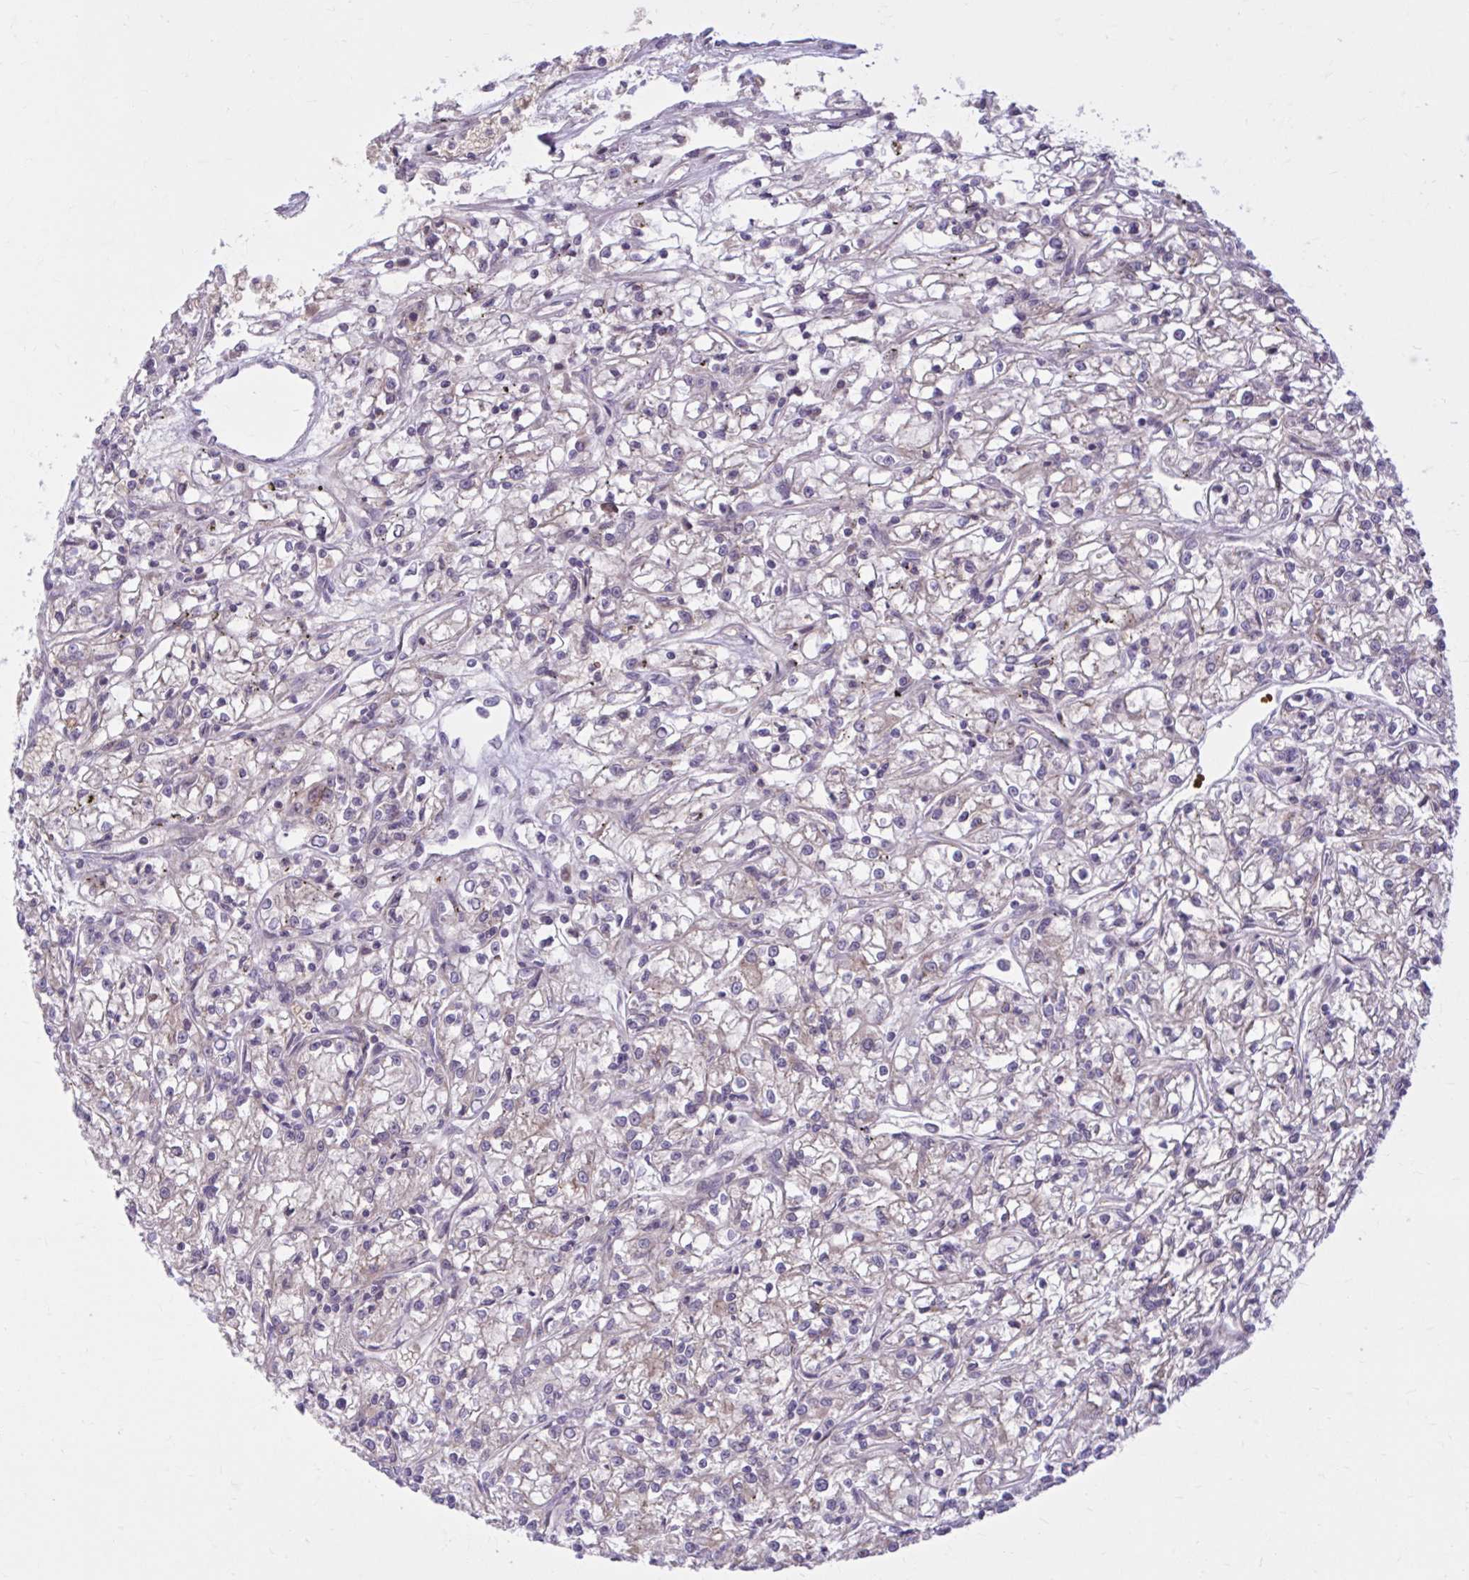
{"staining": {"intensity": "weak", "quantity": "<25%", "location": "cytoplasmic/membranous"}, "tissue": "renal cancer", "cell_type": "Tumor cells", "image_type": "cancer", "snomed": [{"axis": "morphology", "description": "Adenocarcinoma, NOS"}, {"axis": "topography", "description": "Kidney"}], "caption": "DAB (3,3'-diaminobenzidine) immunohistochemical staining of renal adenocarcinoma reveals no significant staining in tumor cells.", "gene": "SNF8", "patient": {"sex": "female", "age": 59}}